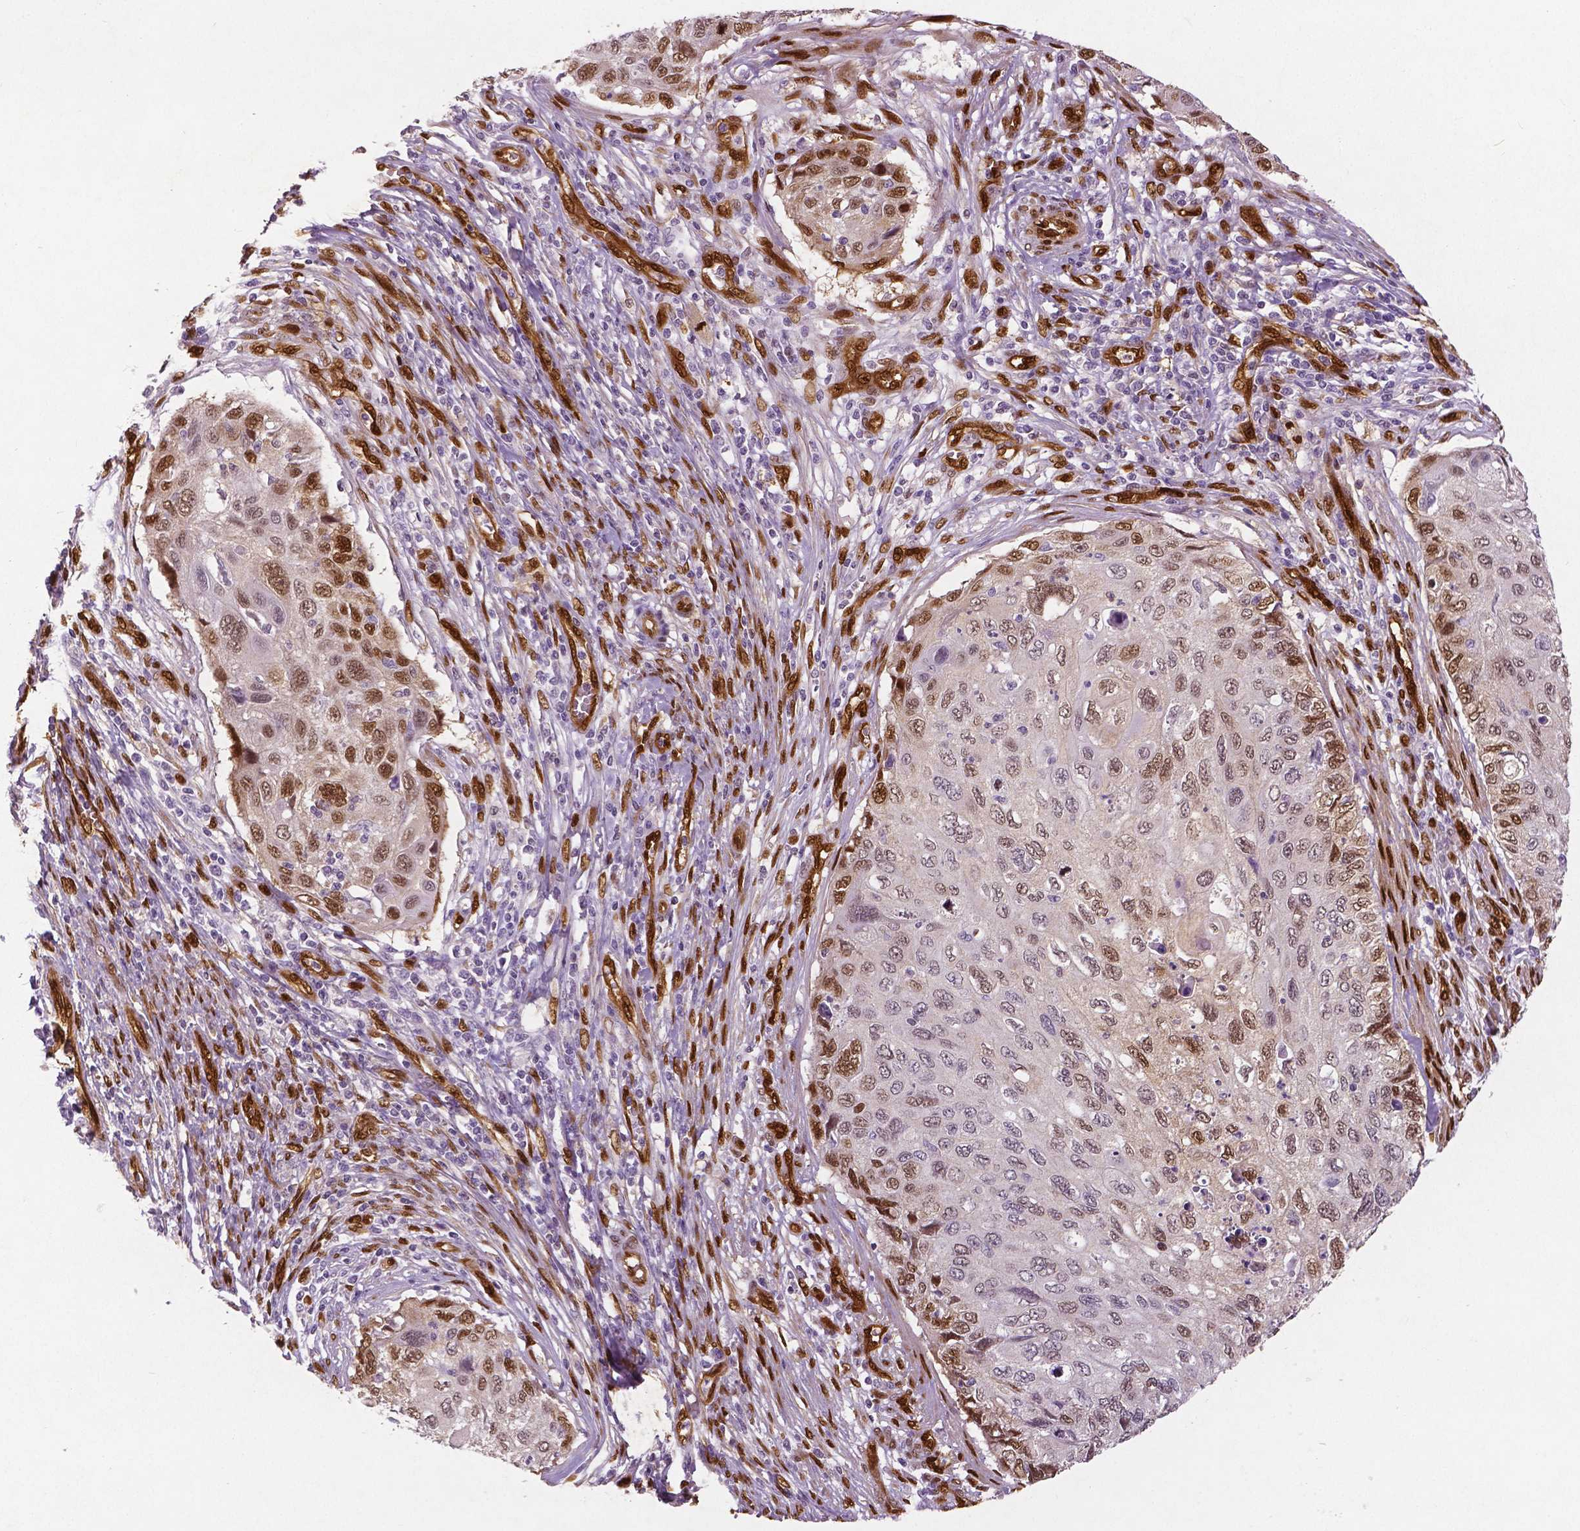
{"staining": {"intensity": "moderate", "quantity": ">75%", "location": "cytoplasmic/membranous,nuclear"}, "tissue": "cervical cancer", "cell_type": "Tumor cells", "image_type": "cancer", "snomed": [{"axis": "morphology", "description": "Squamous cell carcinoma, NOS"}, {"axis": "topography", "description": "Cervix"}], "caption": "Cervical cancer (squamous cell carcinoma) stained with a protein marker demonstrates moderate staining in tumor cells.", "gene": "WWTR1", "patient": {"sex": "female", "age": 70}}